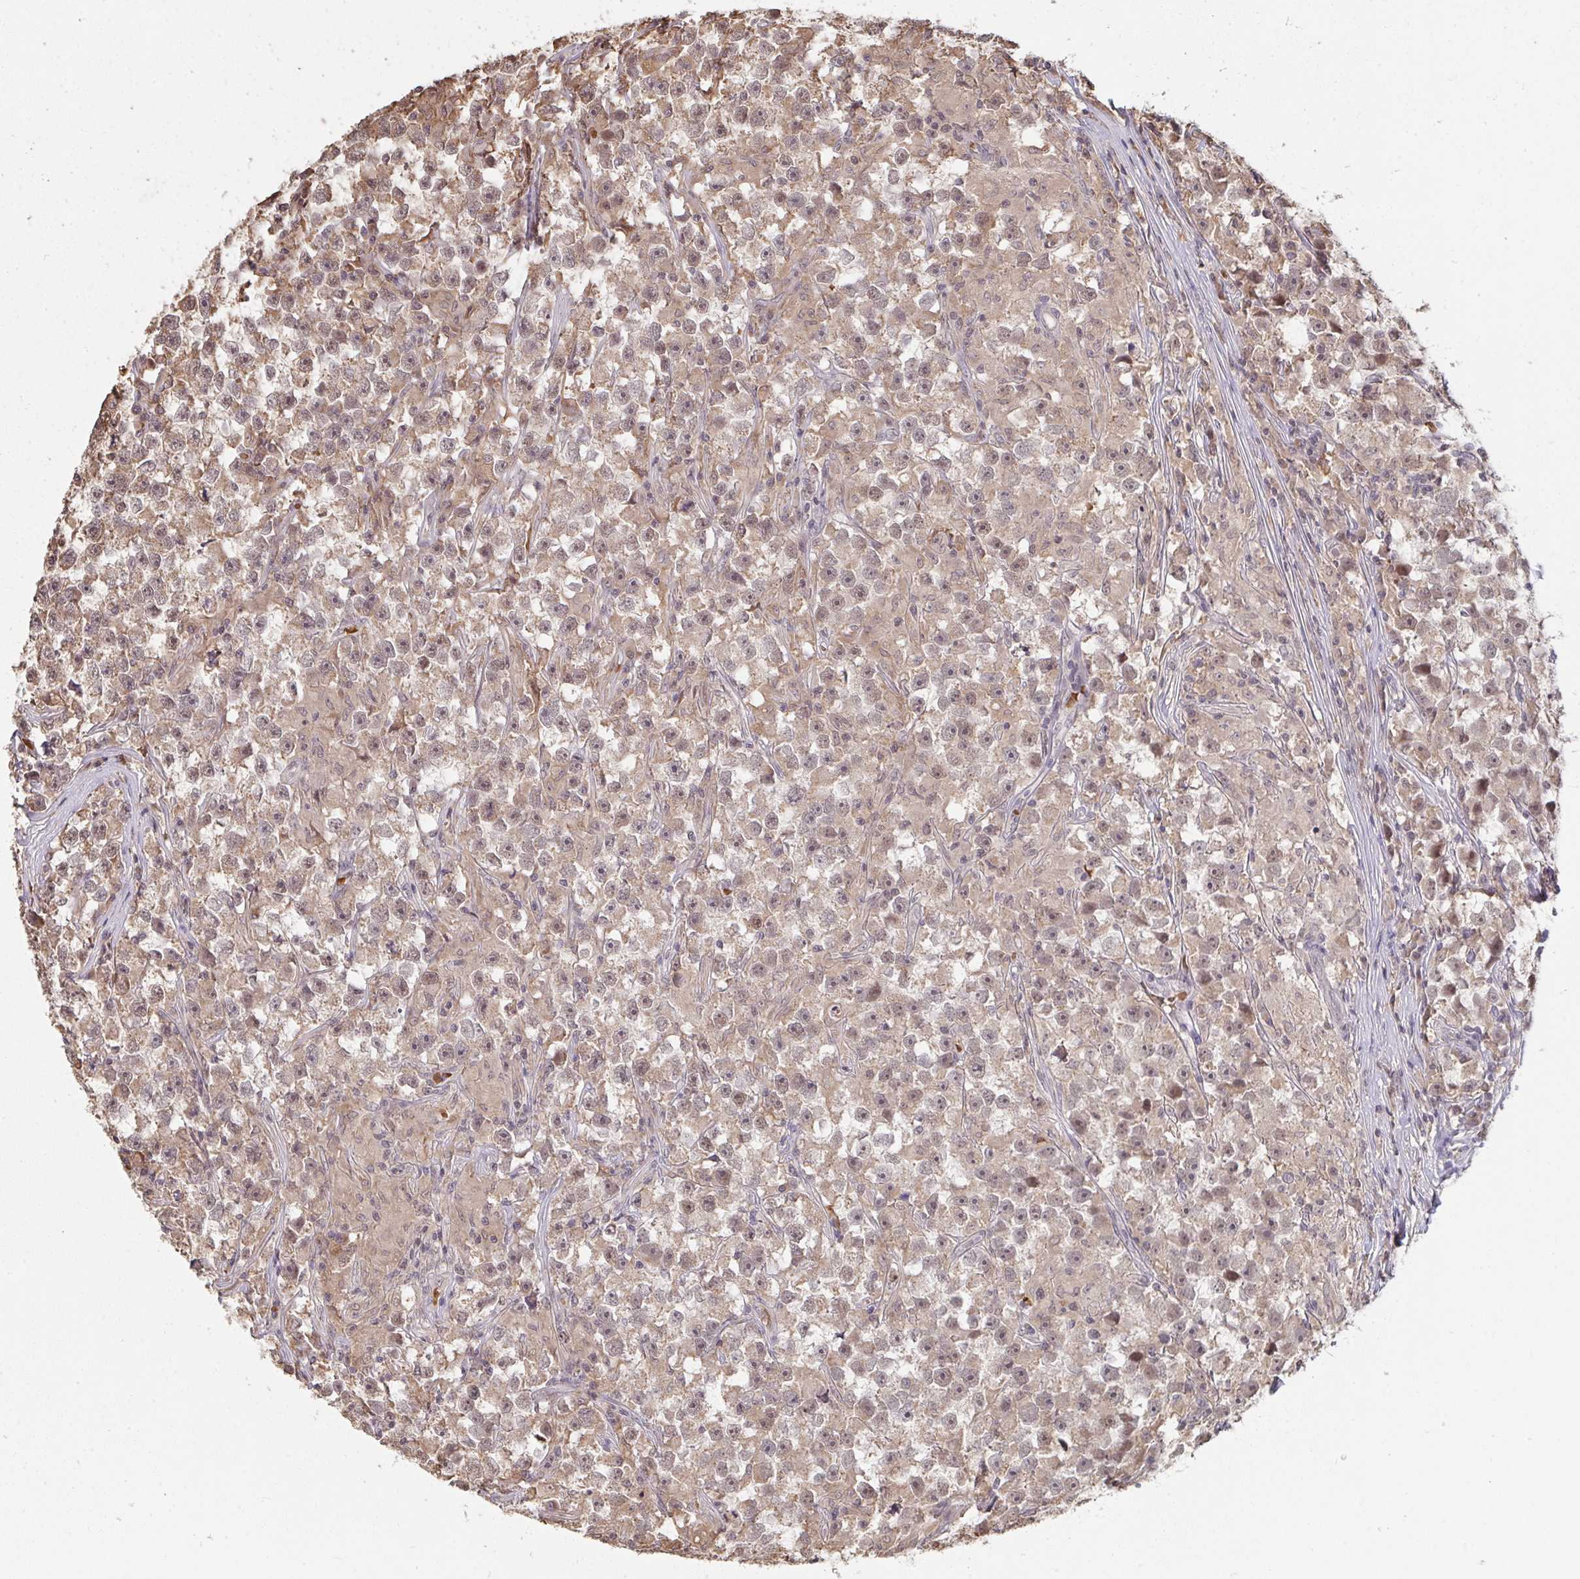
{"staining": {"intensity": "moderate", "quantity": ">75%", "location": "cytoplasmic/membranous,nuclear"}, "tissue": "testis cancer", "cell_type": "Tumor cells", "image_type": "cancer", "snomed": [{"axis": "morphology", "description": "Seminoma, NOS"}, {"axis": "topography", "description": "Testis"}], "caption": "Immunohistochemistry (IHC) (DAB) staining of testis cancer reveals moderate cytoplasmic/membranous and nuclear protein staining in about >75% of tumor cells.", "gene": "SAP30", "patient": {"sex": "male", "age": 33}}